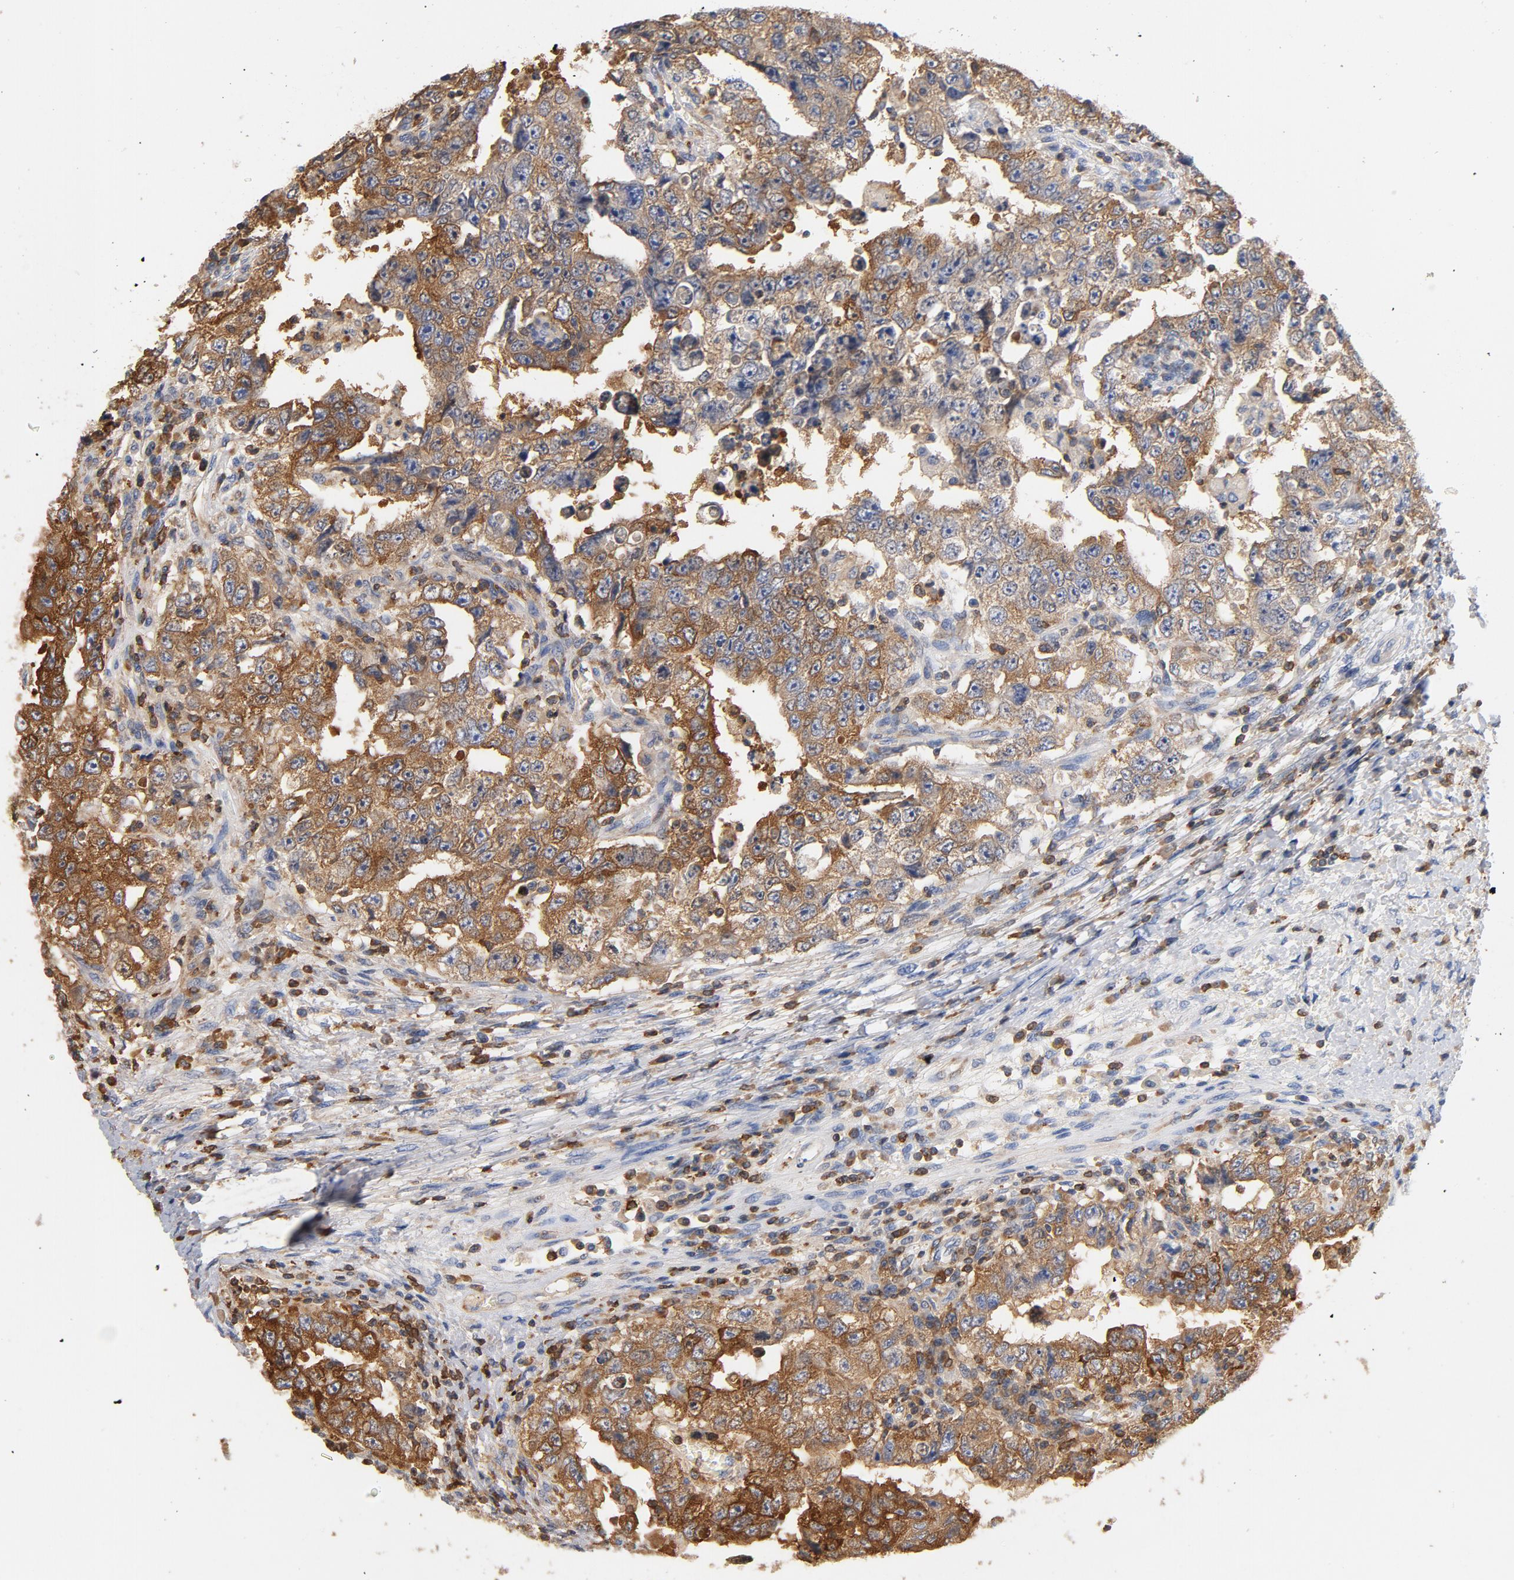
{"staining": {"intensity": "moderate", "quantity": ">75%", "location": "cytoplasmic/membranous"}, "tissue": "testis cancer", "cell_type": "Tumor cells", "image_type": "cancer", "snomed": [{"axis": "morphology", "description": "Carcinoma, Embryonal, NOS"}, {"axis": "topography", "description": "Testis"}], "caption": "Immunohistochemistry image of embryonal carcinoma (testis) stained for a protein (brown), which exhibits medium levels of moderate cytoplasmic/membranous staining in about >75% of tumor cells.", "gene": "EZR", "patient": {"sex": "male", "age": 26}}